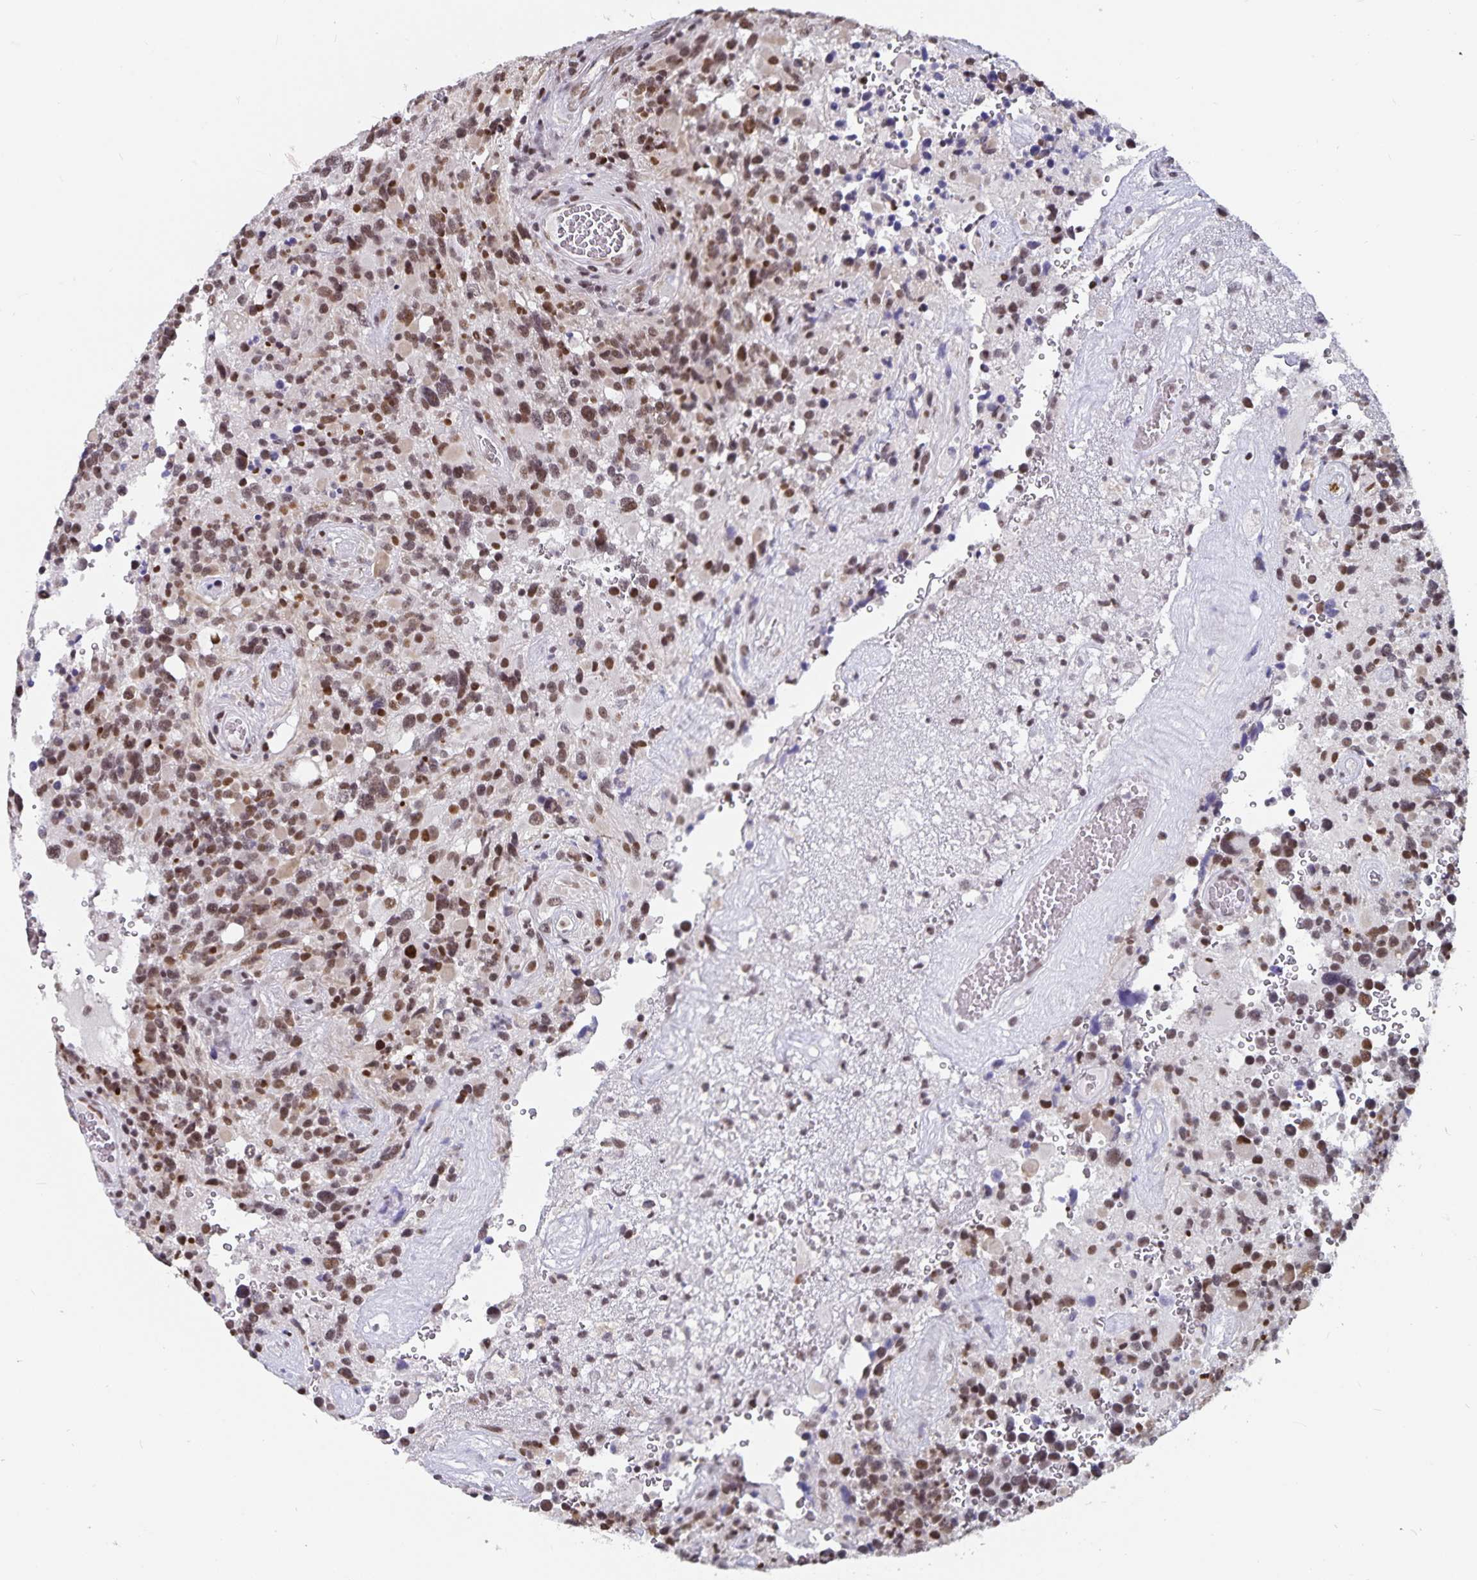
{"staining": {"intensity": "moderate", "quantity": ">75%", "location": "nuclear"}, "tissue": "glioma", "cell_type": "Tumor cells", "image_type": "cancer", "snomed": [{"axis": "morphology", "description": "Glioma, malignant, High grade"}, {"axis": "topography", "description": "Brain"}], "caption": "Immunohistochemistry (IHC) of malignant glioma (high-grade) exhibits medium levels of moderate nuclear staining in about >75% of tumor cells.", "gene": "PBX2", "patient": {"sex": "female", "age": 40}}